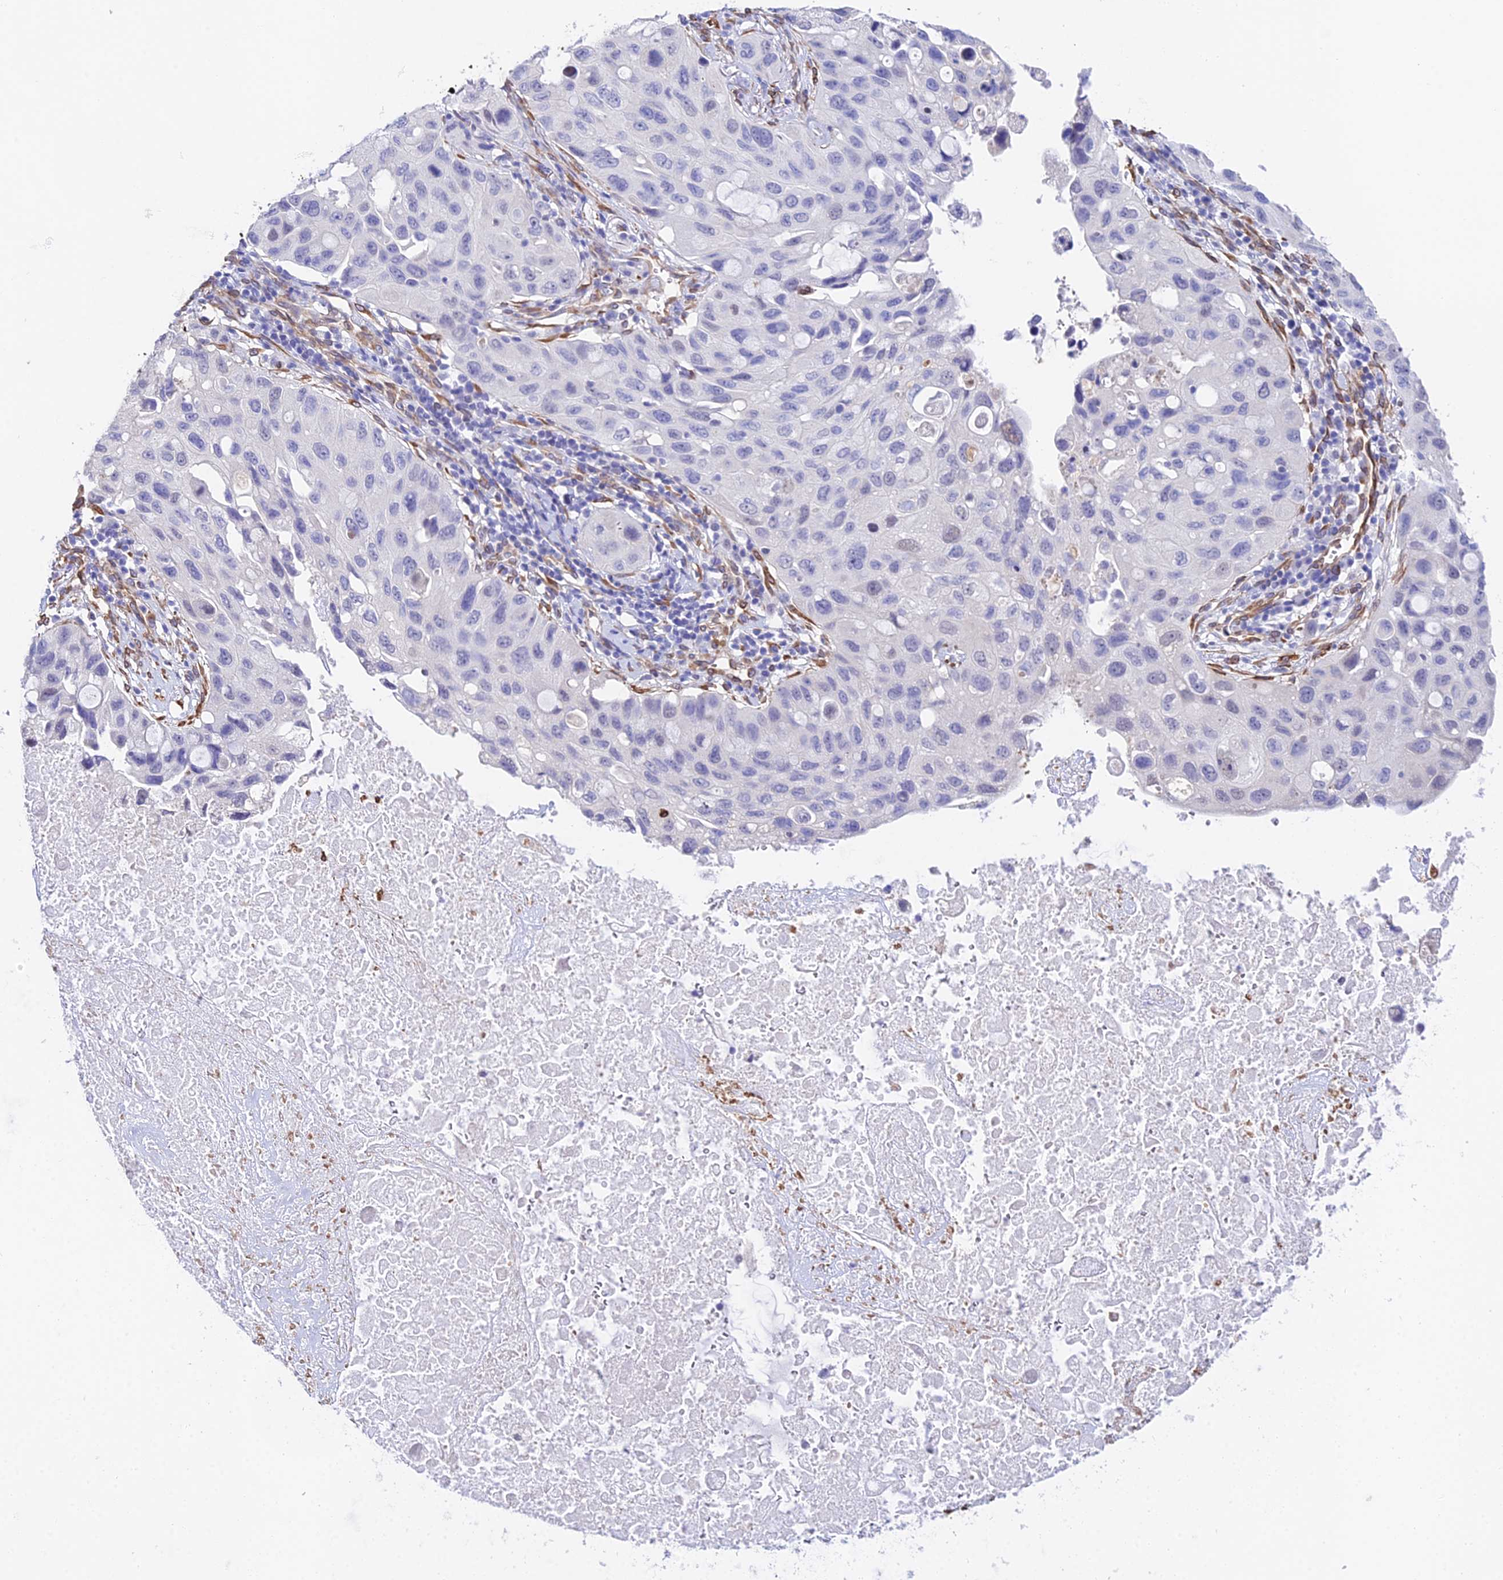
{"staining": {"intensity": "negative", "quantity": "none", "location": "none"}, "tissue": "lung cancer", "cell_type": "Tumor cells", "image_type": "cancer", "snomed": [{"axis": "morphology", "description": "Squamous cell carcinoma, NOS"}, {"axis": "topography", "description": "Lung"}], "caption": "Tumor cells show no significant expression in lung cancer (squamous cell carcinoma).", "gene": "MXRA7", "patient": {"sex": "female", "age": 73}}